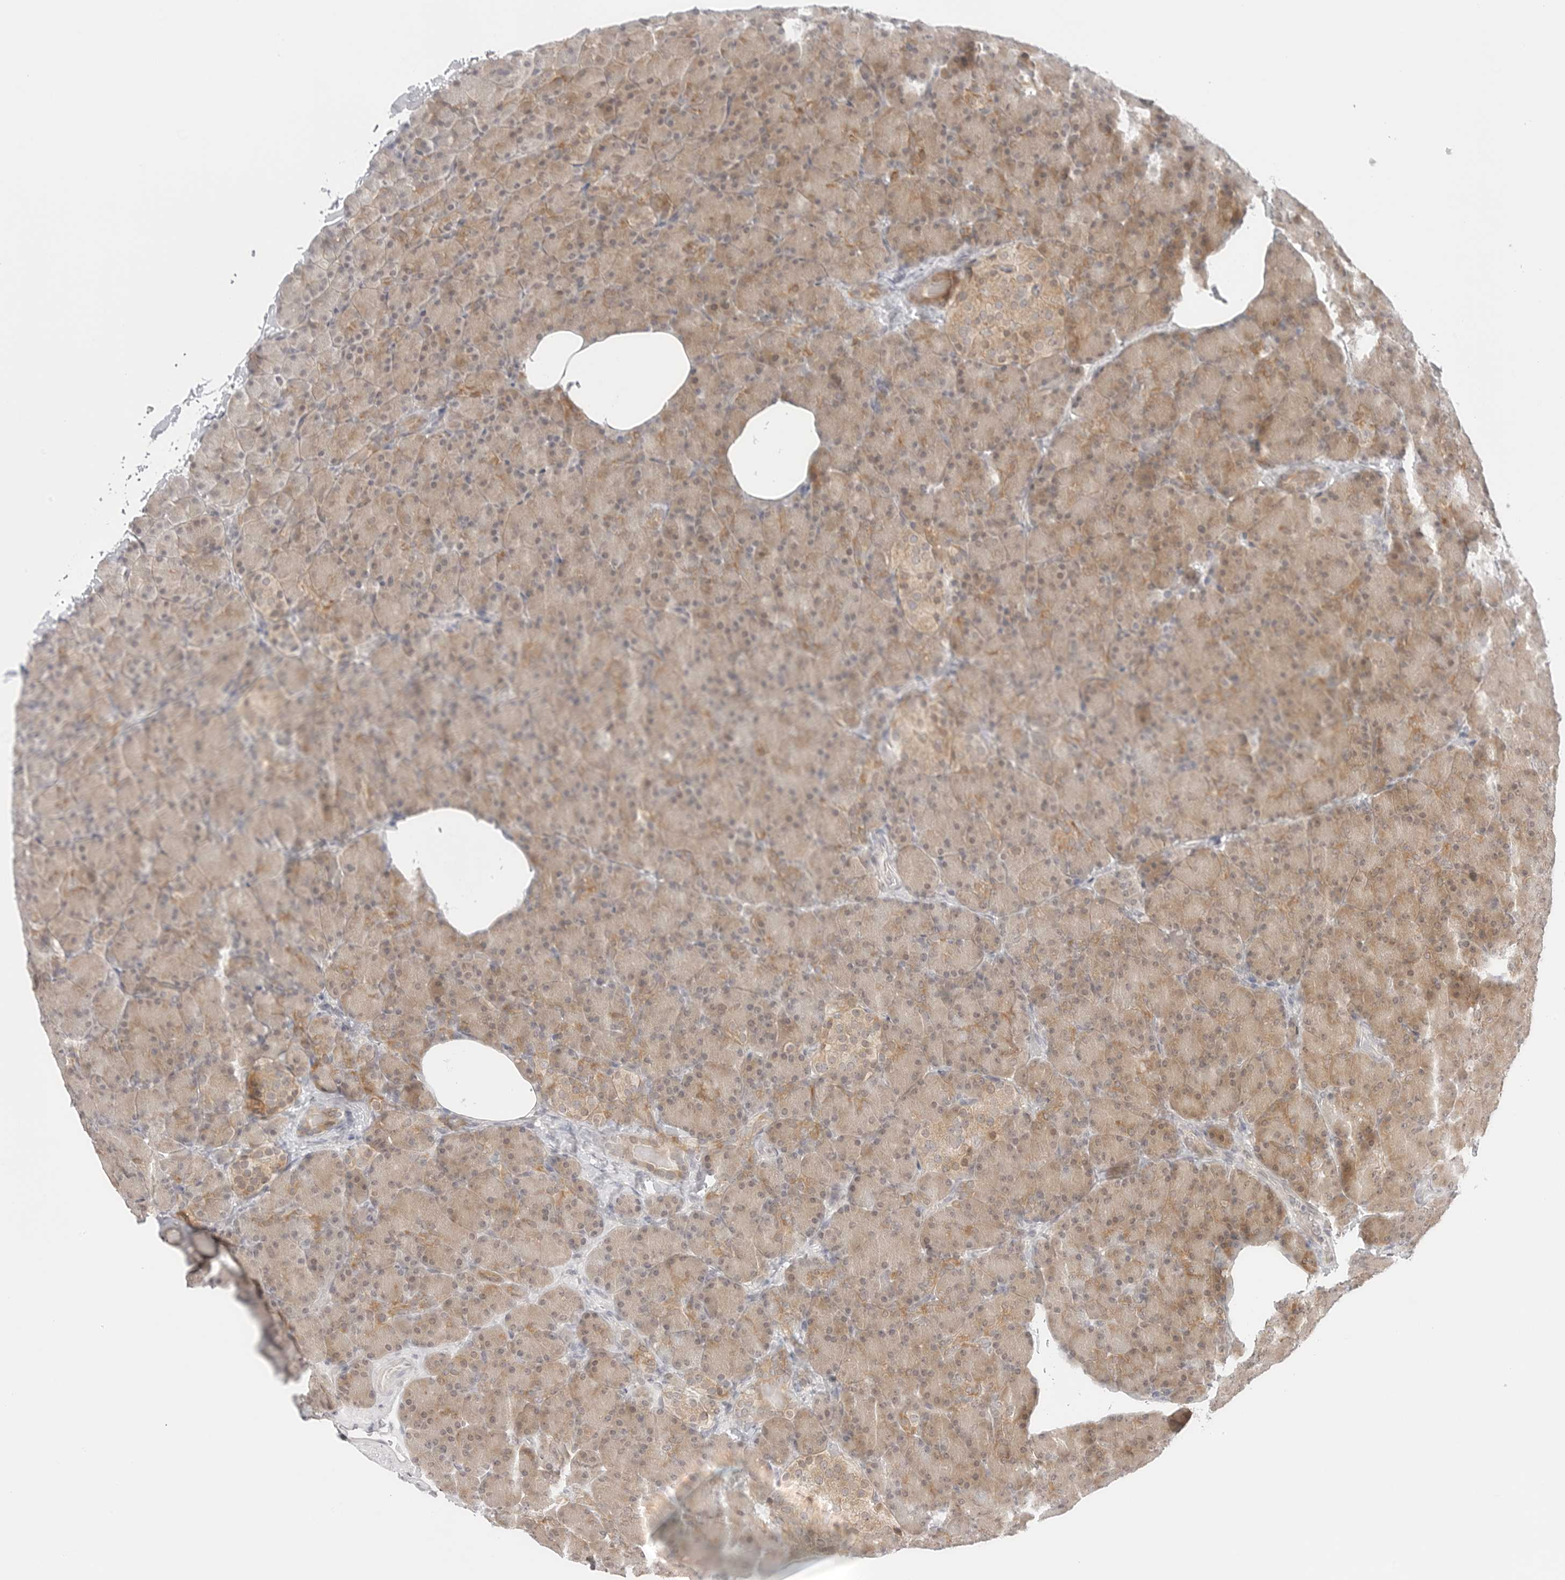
{"staining": {"intensity": "moderate", "quantity": "25%-75%", "location": "cytoplasmic/membranous"}, "tissue": "pancreas", "cell_type": "Exocrine glandular cells", "image_type": "normal", "snomed": [{"axis": "morphology", "description": "Normal tissue, NOS"}, {"axis": "topography", "description": "Pancreas"}], "caption": "Moderate cytoplasmic/membranous staining is appreciated in about 25%-75% of exocrine glandular cells in normal pancreas.", "gene": "NUDC", "patient": {"sex": "female", "age": 43}}